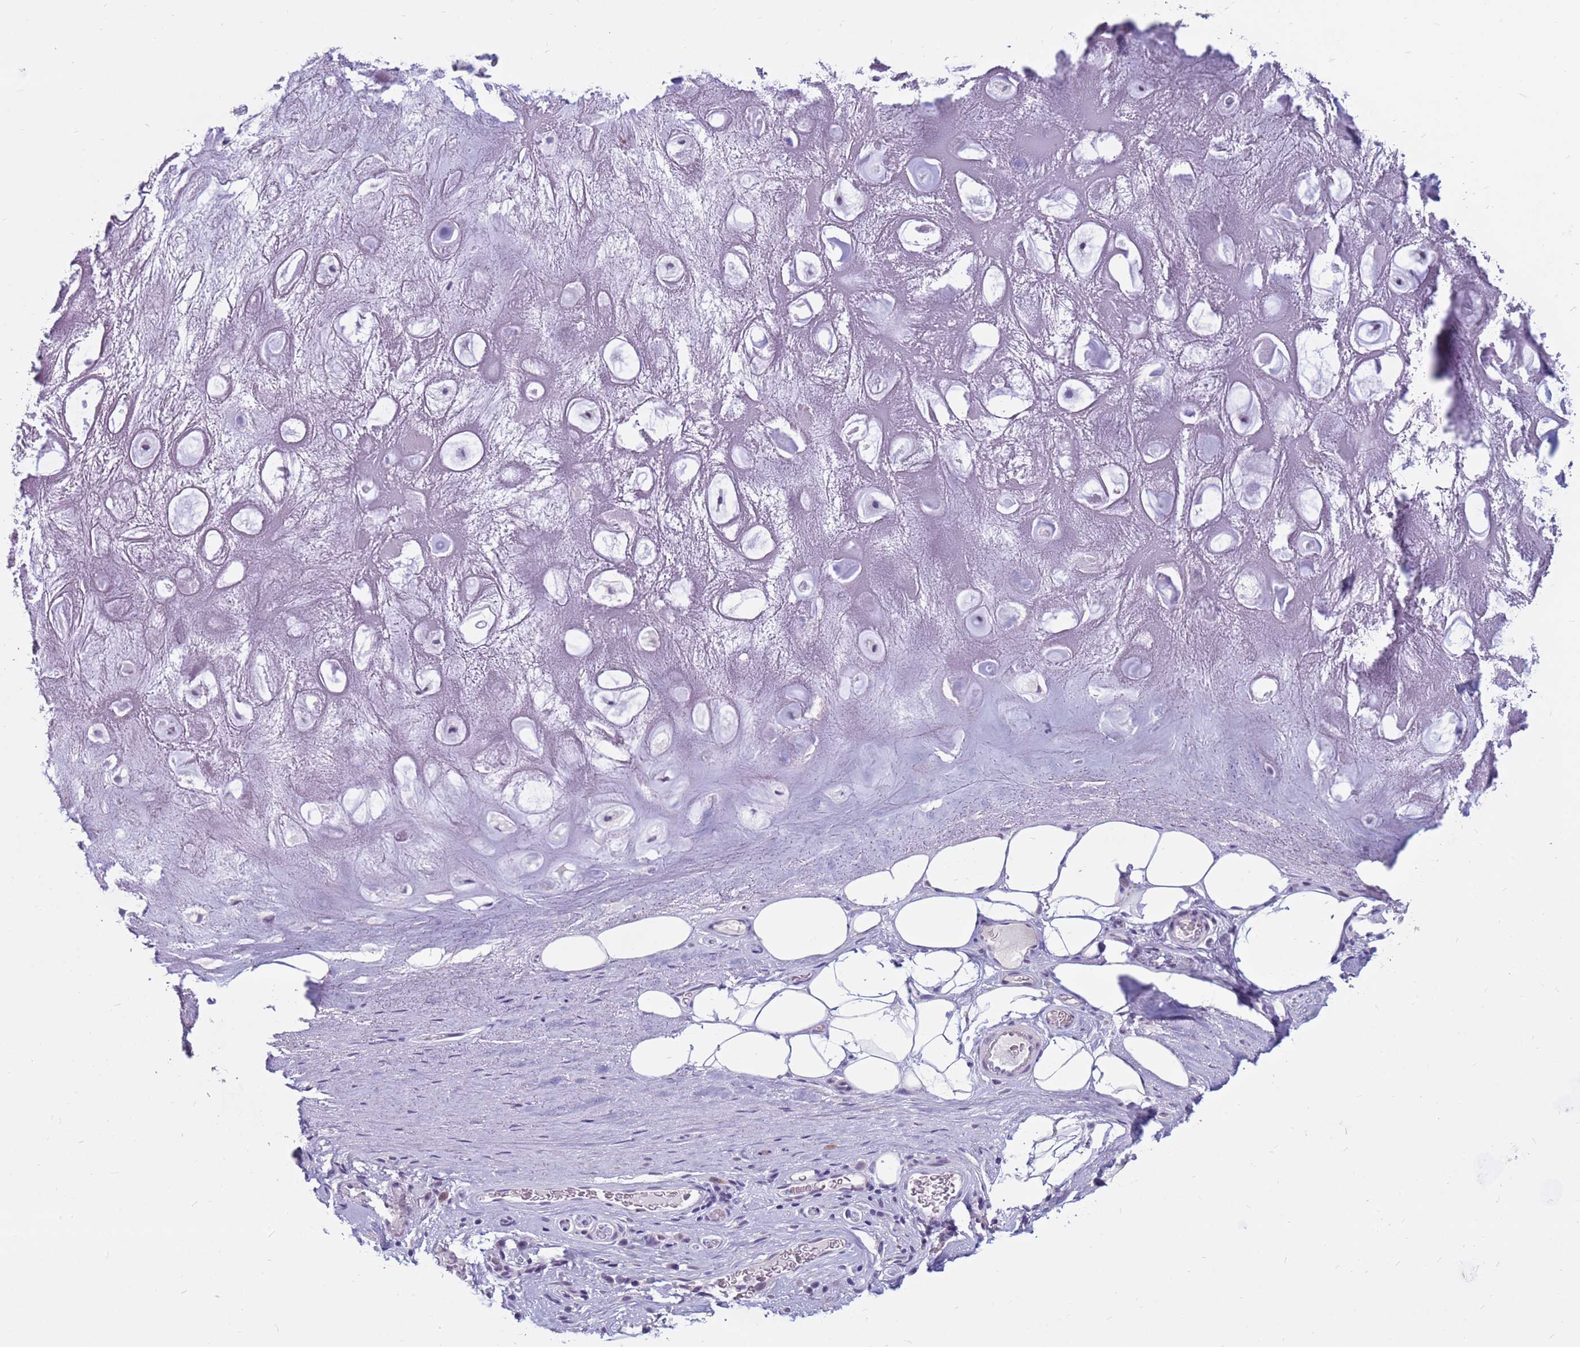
{"staining": {"intensity": "negative", "quantity": "none", "location": "none"}, "tissue": "adipose tissue", "cell_type": "Adipocytes", "image_type": "normal", "snomed": [{"axis": "morphology", "description": "Normal tissue, NOS"}, {"axis": "topography", "description": "Cartilage tissue"}], "caption": "The immunohistochemistry (IHC) histopathology image has no significant staining in adipocytes of adipose tissue.", "gene": "CDK2AP2", "patient": {"sex": "male", "age": 81}}